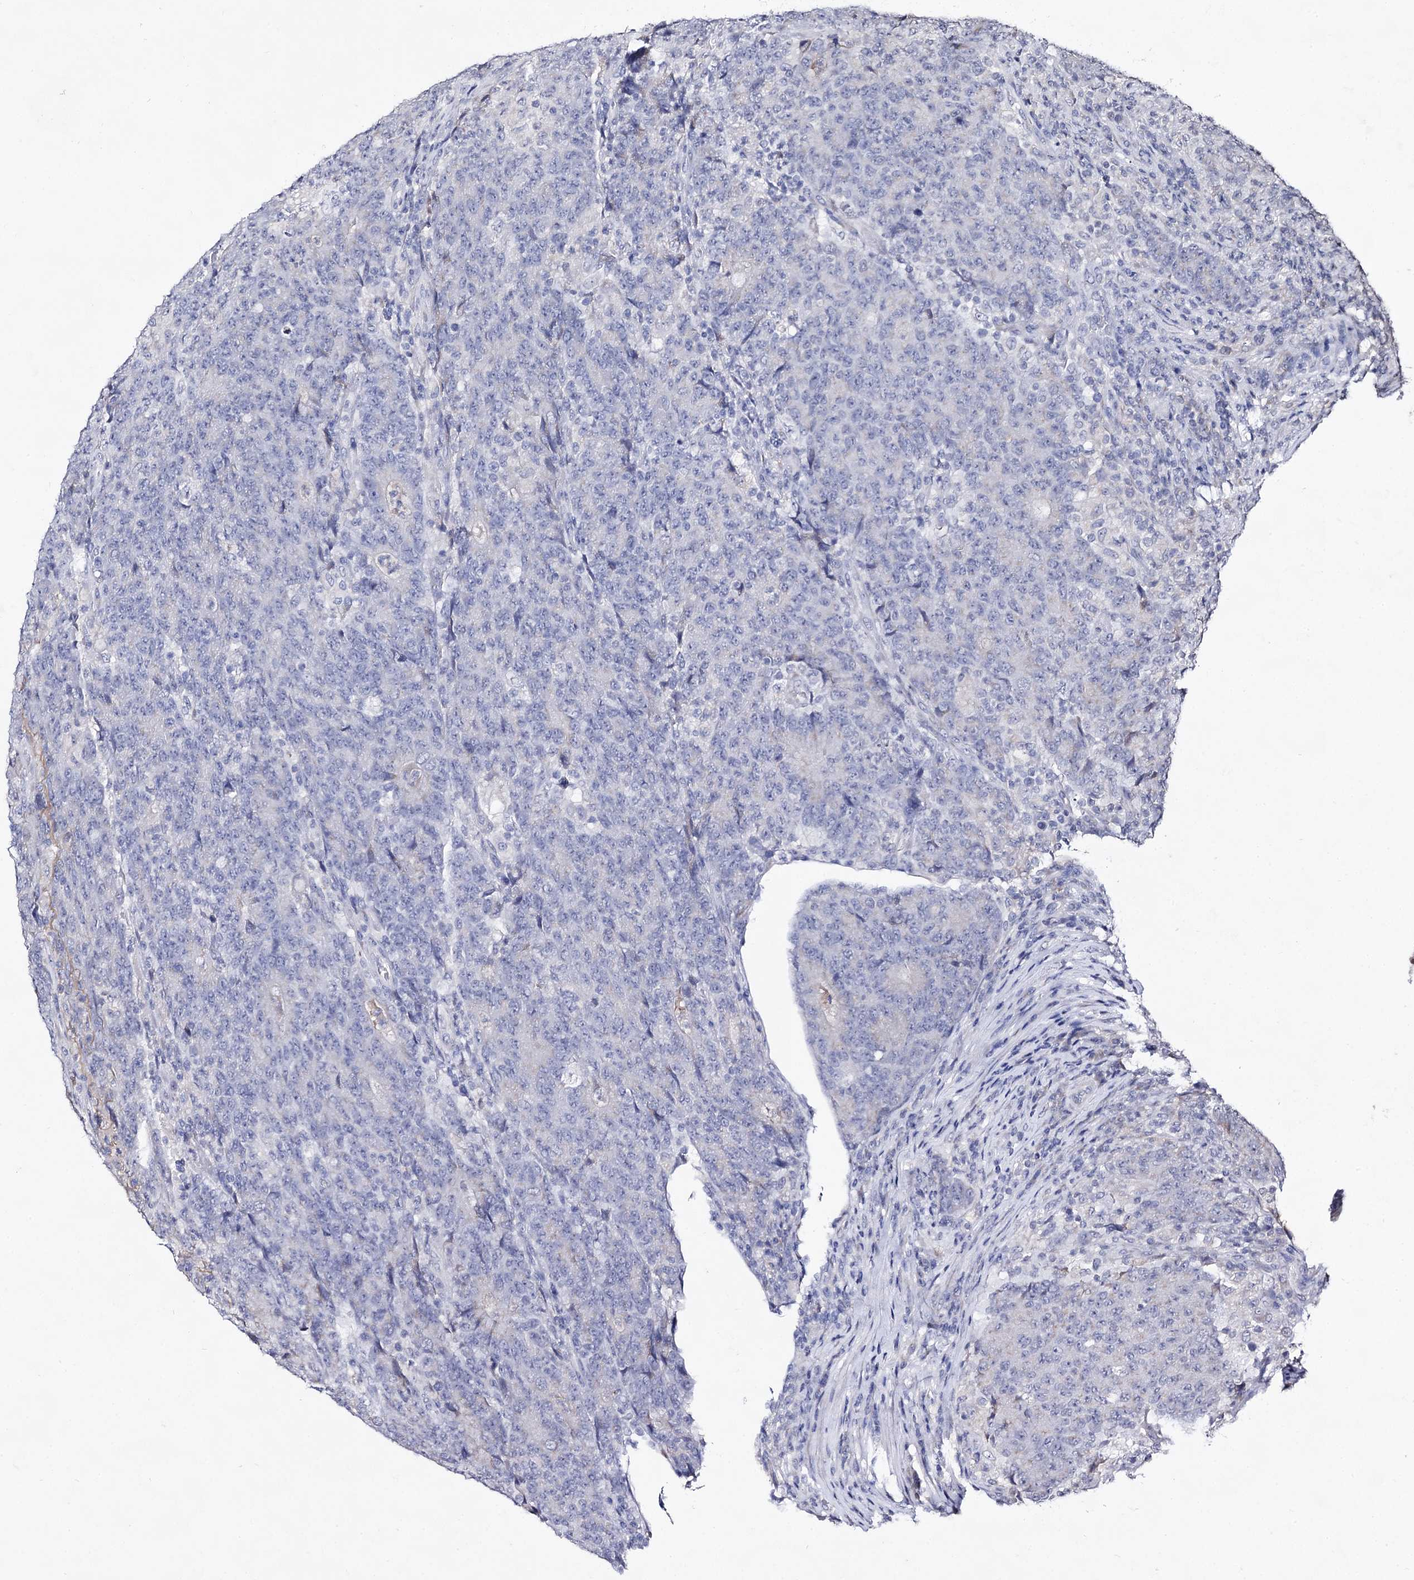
{"staining": {"intensity": "negative", "quantity": "none", "location": "none"}, "tissue": "colorectal cancer", "cell_type": "Tumor cells", "image_type": "cancer", "snomed": [{"axis": "morphology", "description": "Adenocarcinoma, NOS"}, {"axis": "topography", "description": "Colon"}], "caption": "The immunohistochemistry (IHC) image has no significant staining in tumor cells of colorectal cancer tissue.", "gene": "PLIN1", "patient": {"sex": "female", "age": 75}}